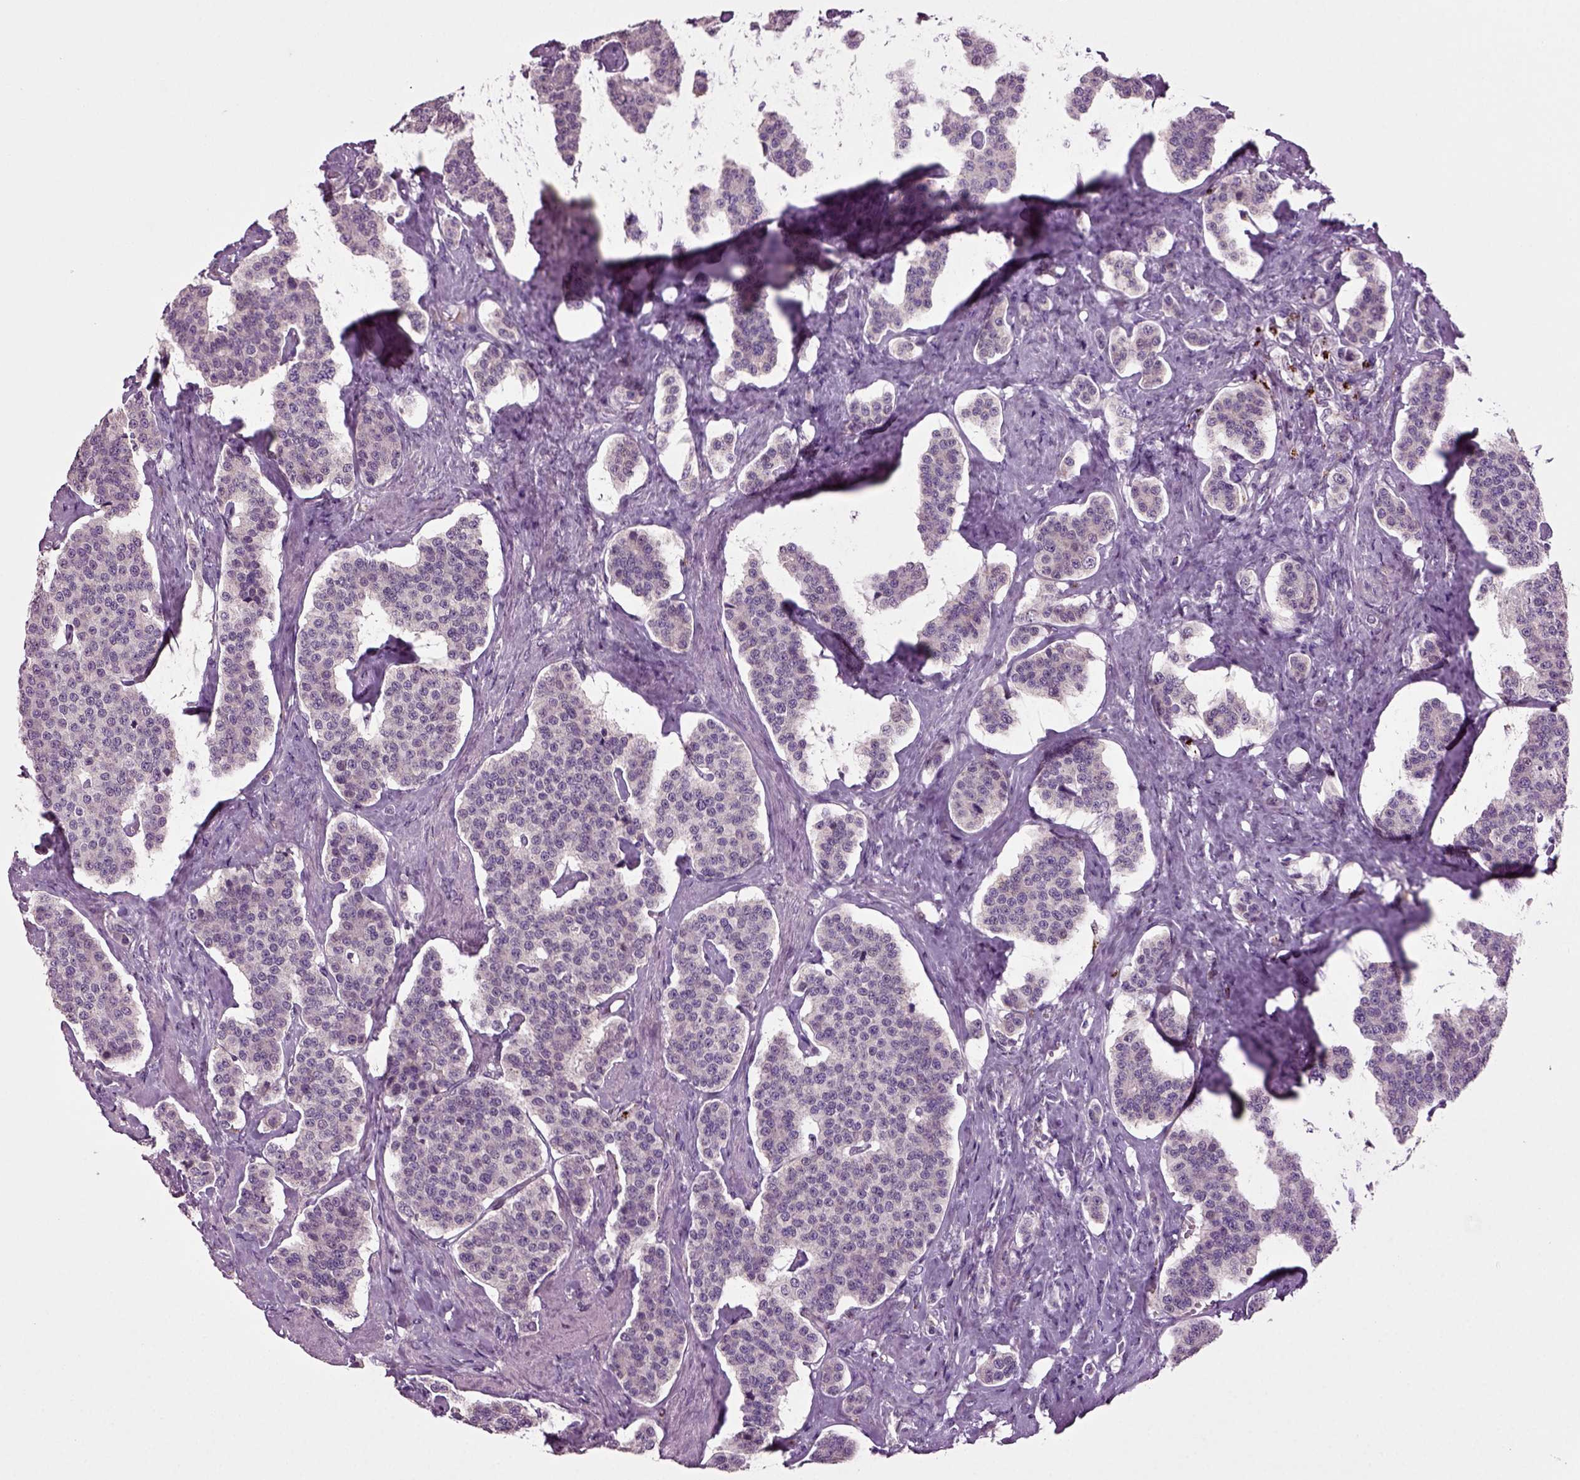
{"staining": {"intensity": "negative", "quantity": "none", "location": "none"}, "tissue": "carcinoid", "cell_type": "Tumor cells", "image_type": "cancer", "snomed": [{"axis": "morphology", "description": "Carcinoid, malignant, NOS"}, {"axis": "topography", "description": "Small intestine"}], "caption": "Tumor cells show no significant protein staining in carcinoid.", "gene": "SLC17A6", "patient": {"sex": "female", "age": 58}}